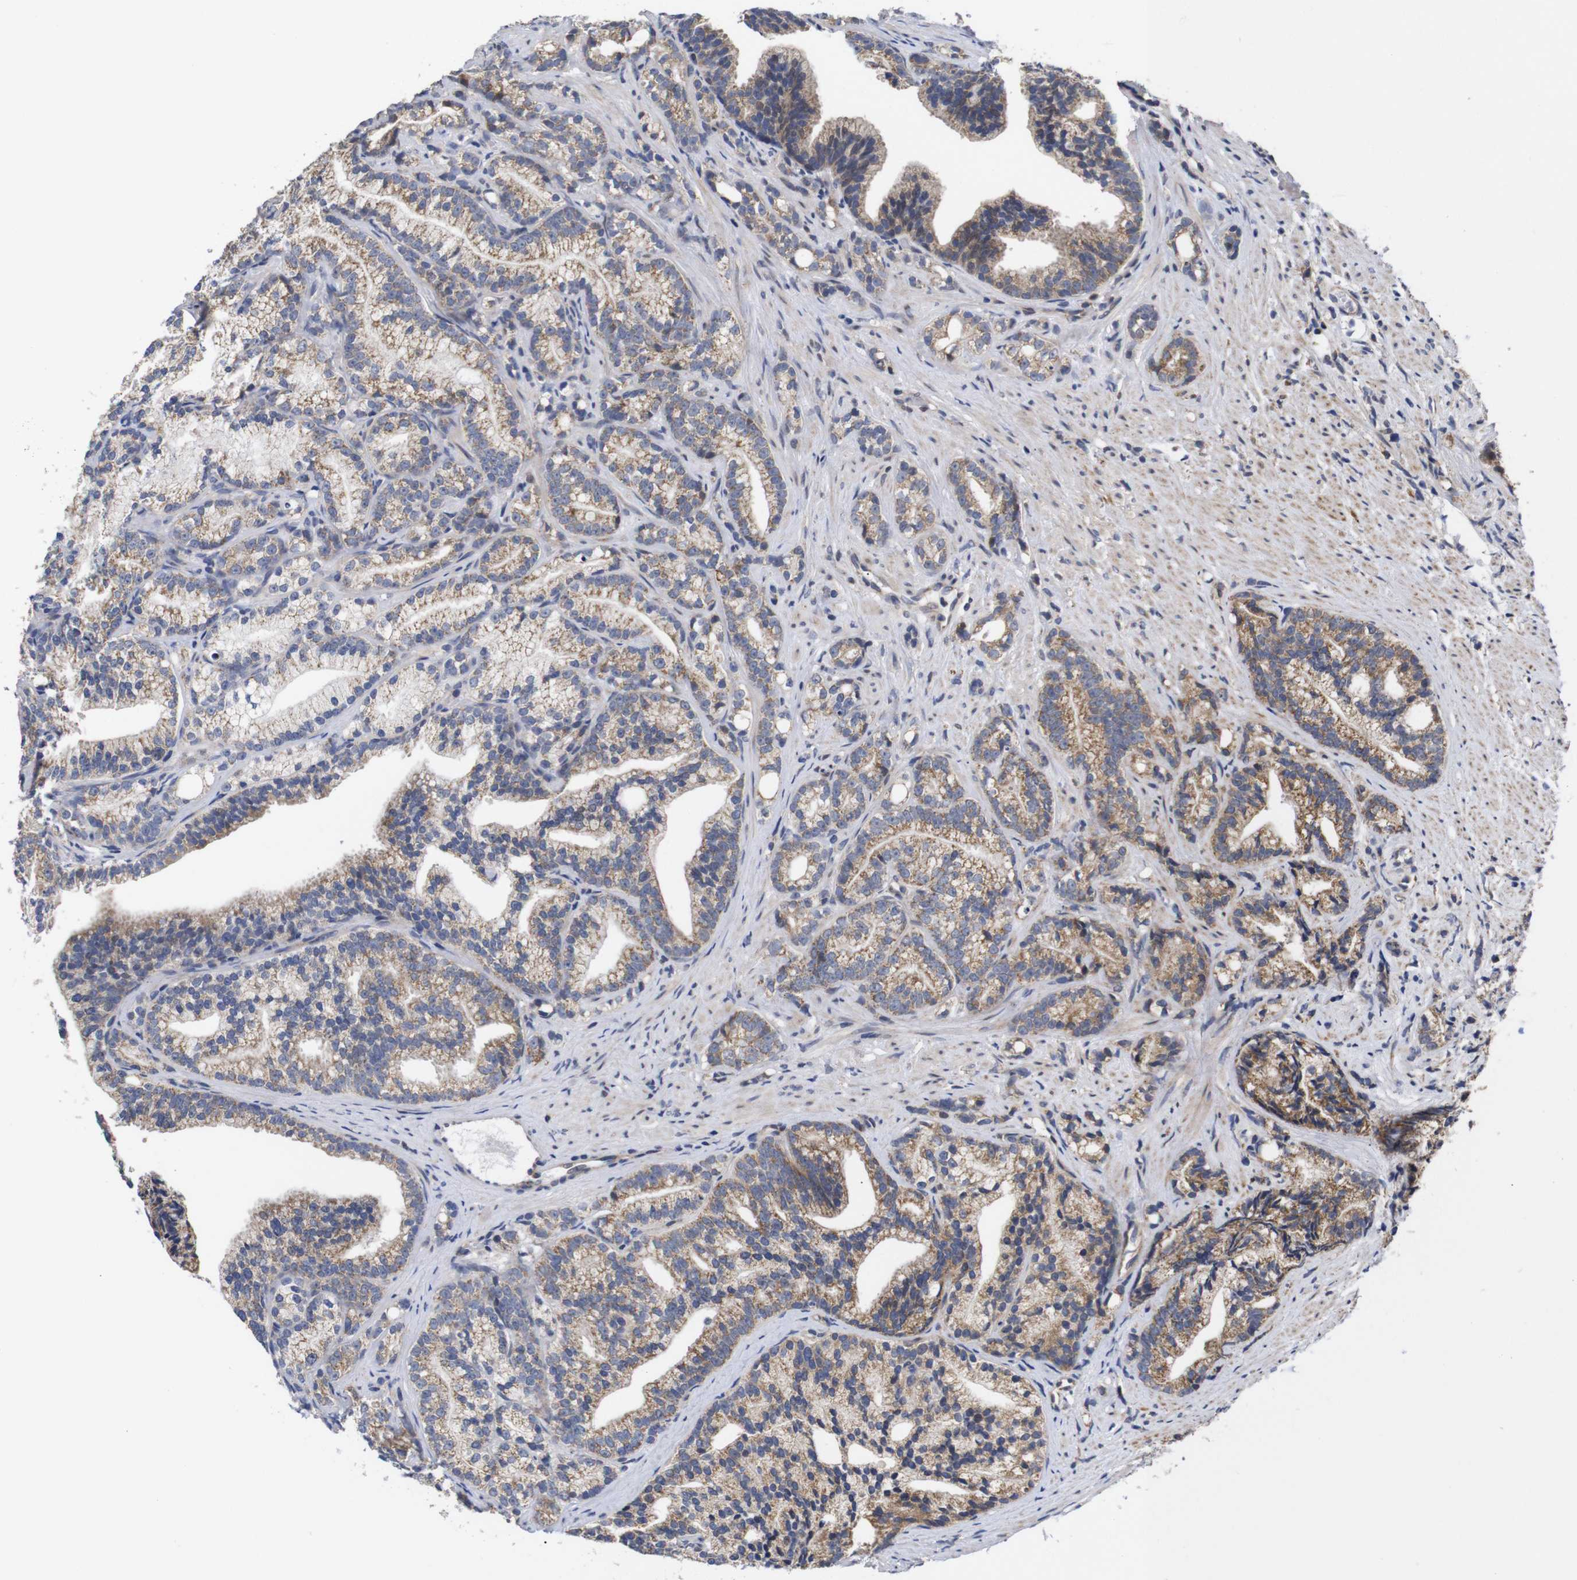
{"staining": {"intensity": "moderate", "quantity": ">75%", "location": "cytoplasmic/membranous"}, "tissue": "prostate cancer", "cell_type": "Tumor cells", "image_type": "cancer", "snomed": [{"axis": "morphology", "description": "Adenocarcinoma, Low grade"}, {"axis": "topography", "description": "Prostate"}], "caption": "Immunohistochemistry staining of adenocarcinoma (low-grade) (prostate), which reveals medium levels of moderate cytoplasmic/membranous positivity in approximately >75% of tumor cells indicating moderate cytoplasmic/membranous protein staining. The staining was performed using DAB (brown) for protein detection and nuclei were counterstained in hematoxylin (blue).", "gene": "OPN3", "patient": {"sex": "male", "age": 89}}